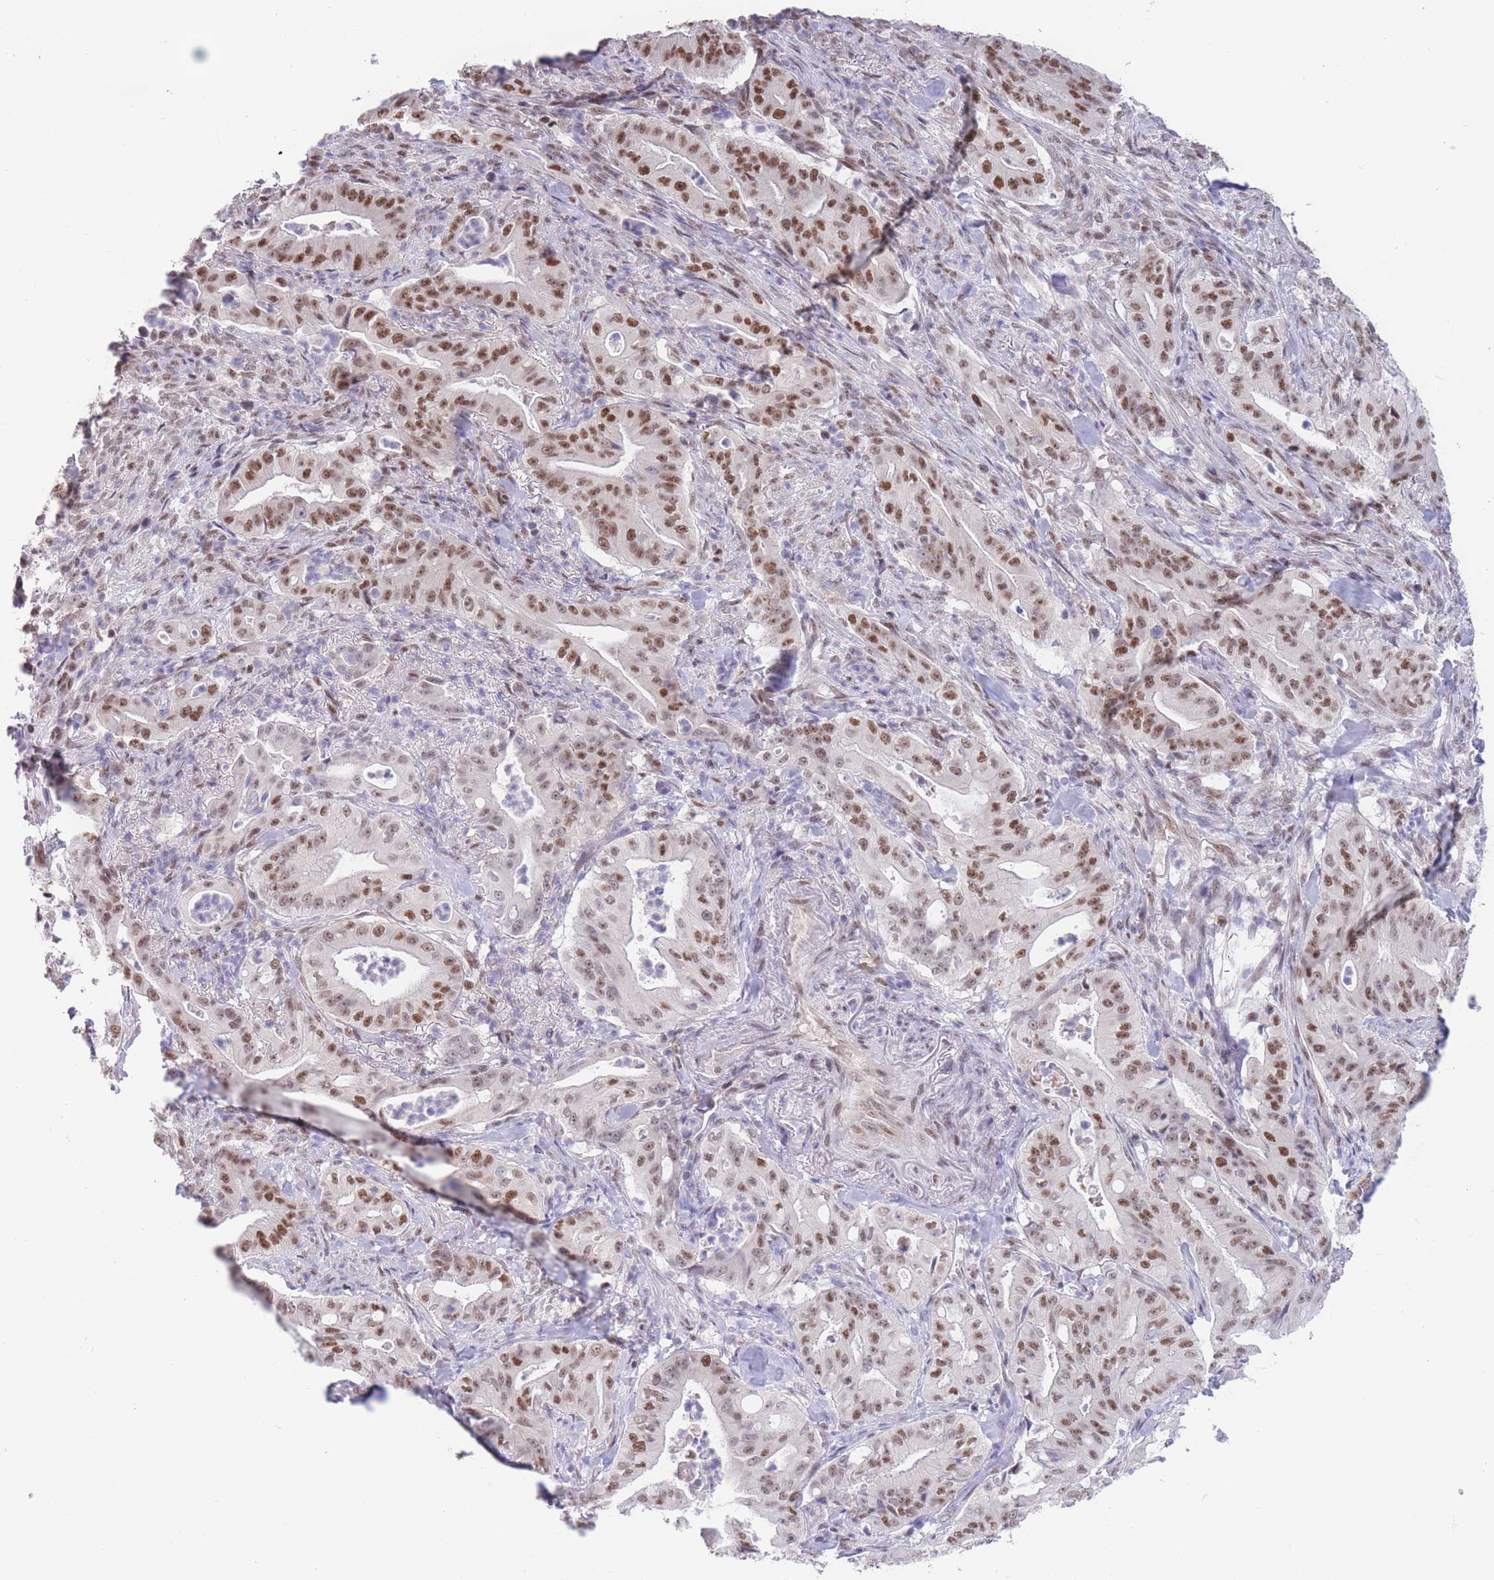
{"staining": {"intensity": "moderate", "quantity": ">75%", "location": "nuclear"}, "tissue": "pancreatic cancer", "cell_type": "Tumor cells", "image_type": "cancer", "snomed": [{"axis": "morphology", "description": "Adenocarcinoma, NOS"}, {"axis": "topography", "description": "Pancreas"}], "caption": "There is medium levels of moderate nuclear staining in tumor cells of pancreatic adenocarcinoma, as demonstrated by immunohistochemical staining (brown color).", "gene": "SMAD9", "patient": {"sex": "male", "age": 71}}